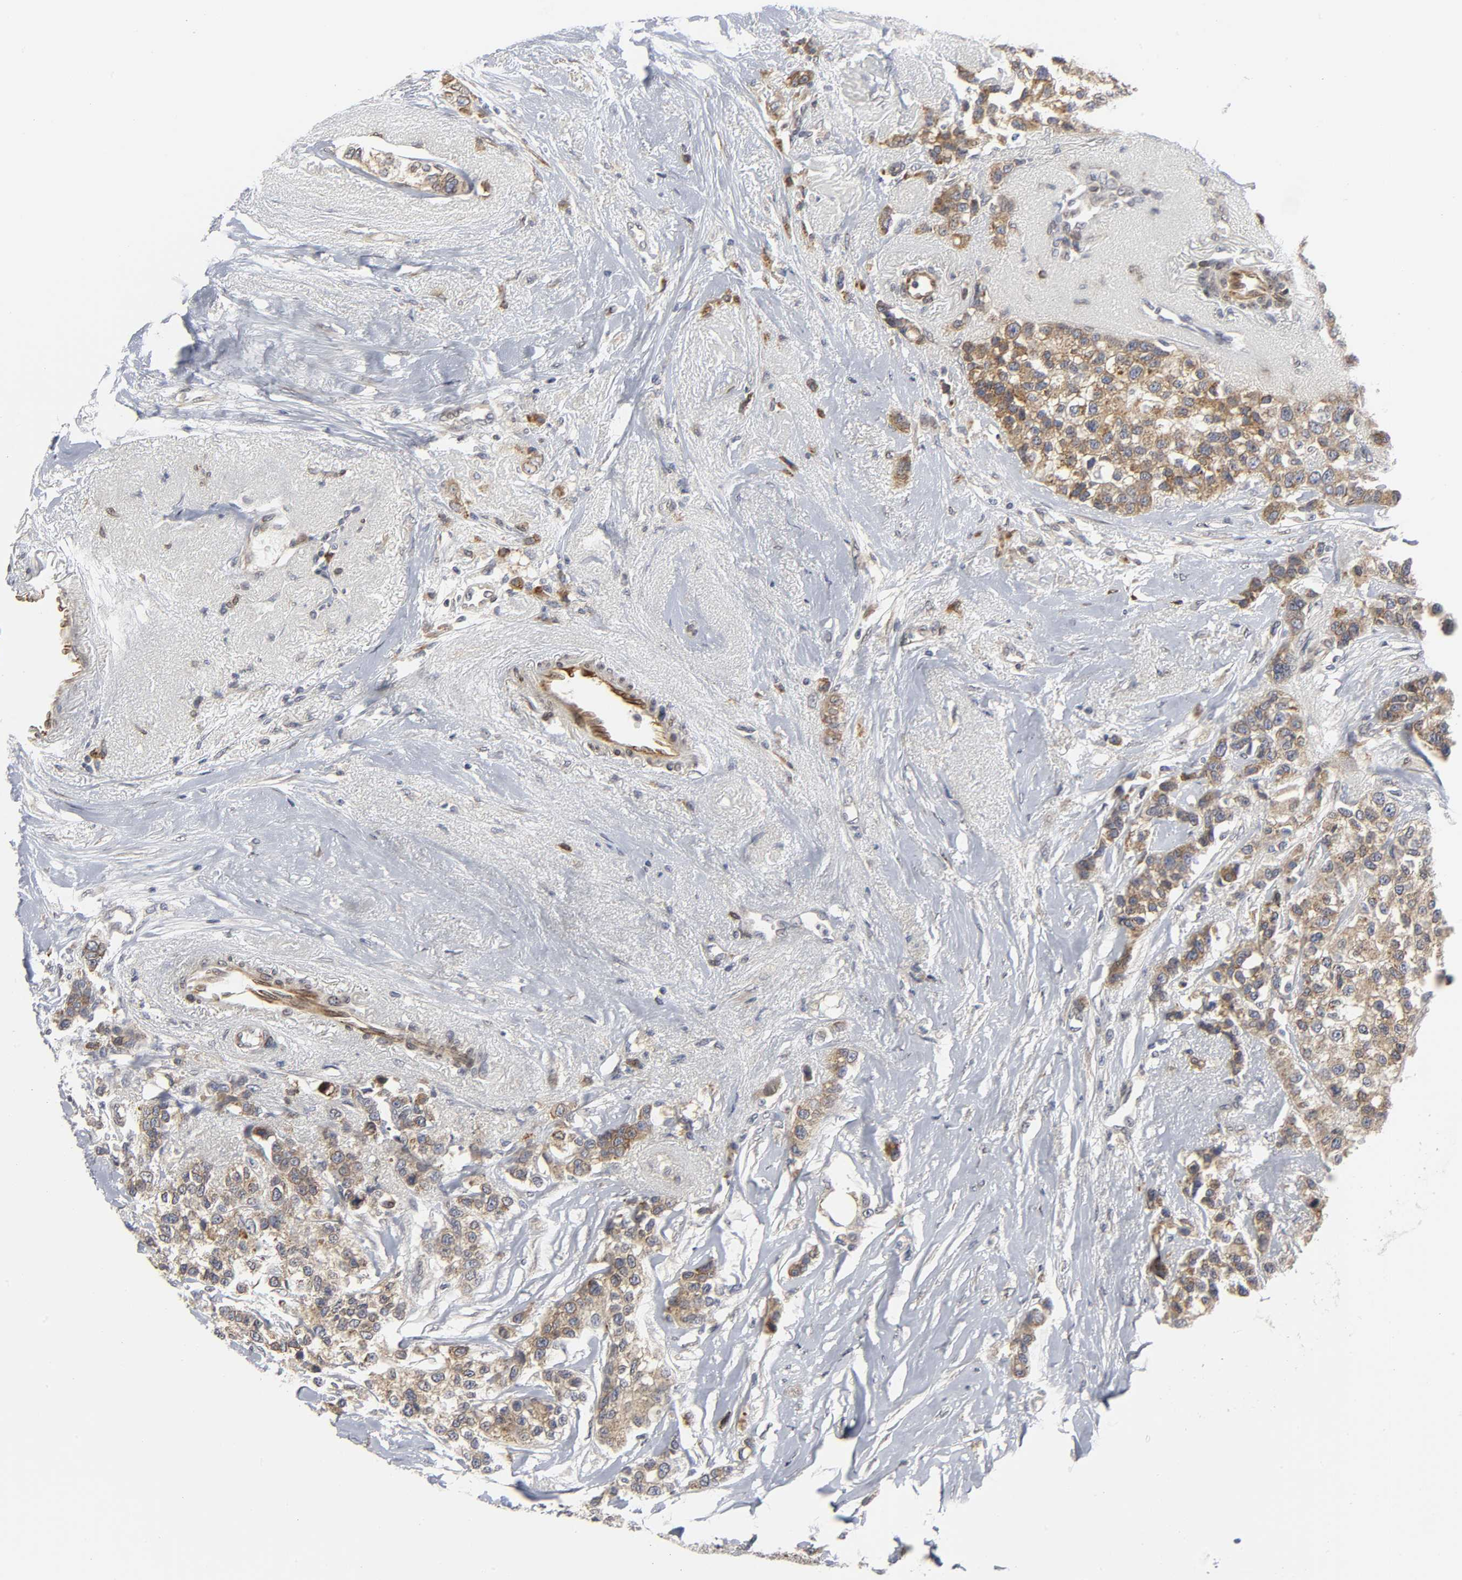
{"staining": {"intensity": "weak", "quantity": ">75%", "location": "cytoplasmic/membranous"}, "tissue": "breast cancer", "cell_type": "Tumor cells", "image_type": "cancer", "snomed": [{"axis": "morphology", "description": "Duct carcinoma"}, {"axis": "topography", "description": "Breast"}], "caption": "Intraductal carcinoma (breast) stained with DAB (3,3'-diaminobenzidine) immunohistochemistry (IHC) reveals low levels of weak cytoplasmic/membranous expression in approximately >75% of tumor cells. The protein is shown in brown color, while the nuclei are stained blue.", "gene": "ASB6", "patient": {"sex": "female", "age": 51}}